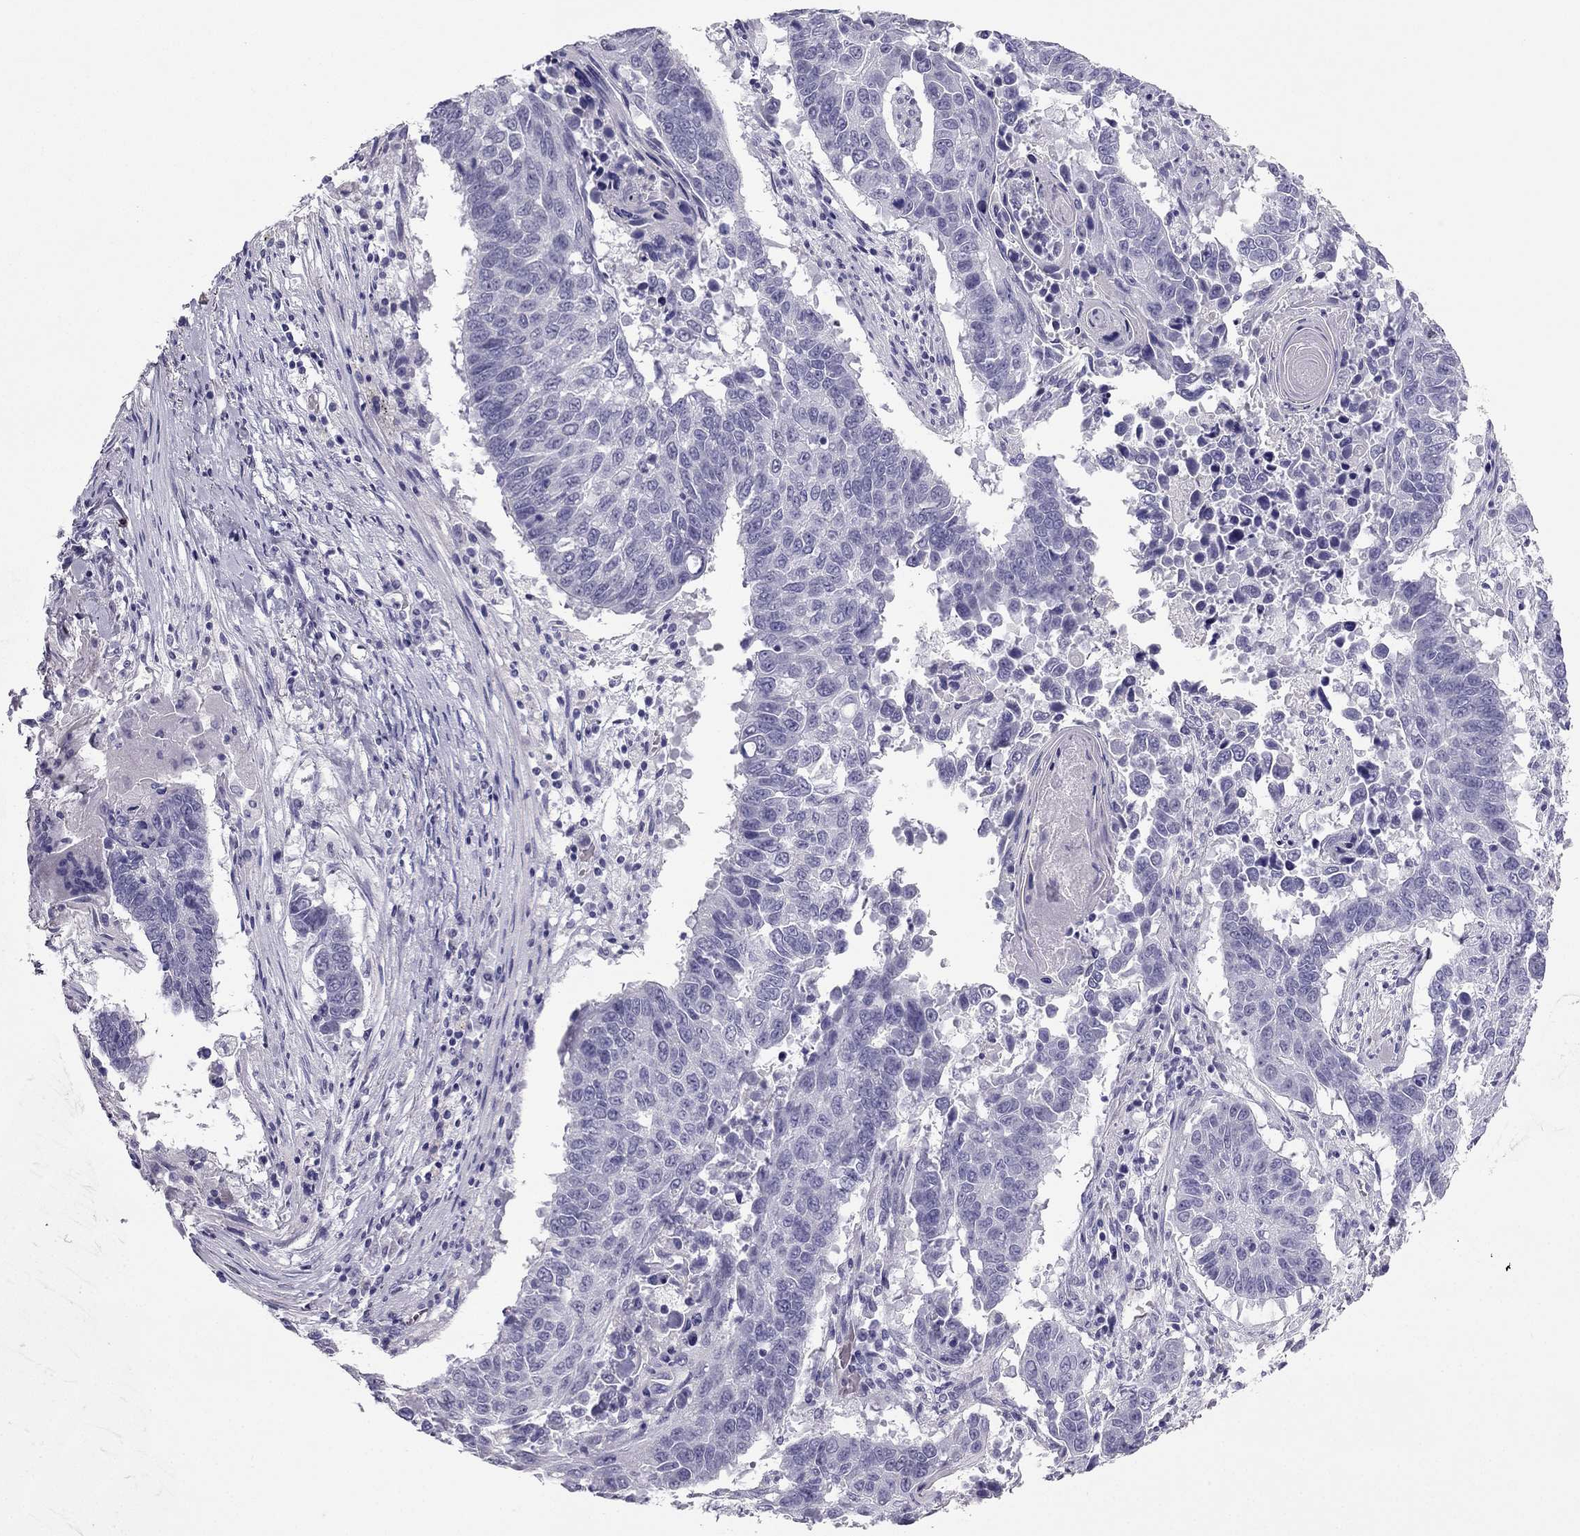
{"staining": {"intensity": "negative", "quantity": "none", "location": "none"}, "tissue": "lung cancer", "cell_type": "Tumor cells", "image_type": "cancer", "snomed": [{"axis": "morphology", "description": "Squamous cell carcinoma, NOS"}, {"axis": "topography", "description": "Lung"}], "caption": "A high-resolution histopathology image shows IHC staining of lung squamous cell carcinoma, which demonstrates no significant positivity in tumor cells. (Brightfield microscopy of DAB immunohistochemistry (IHC) at high magnification).", "gene": "PDE6A", "patient": {"sex": "male", "age": 73}}